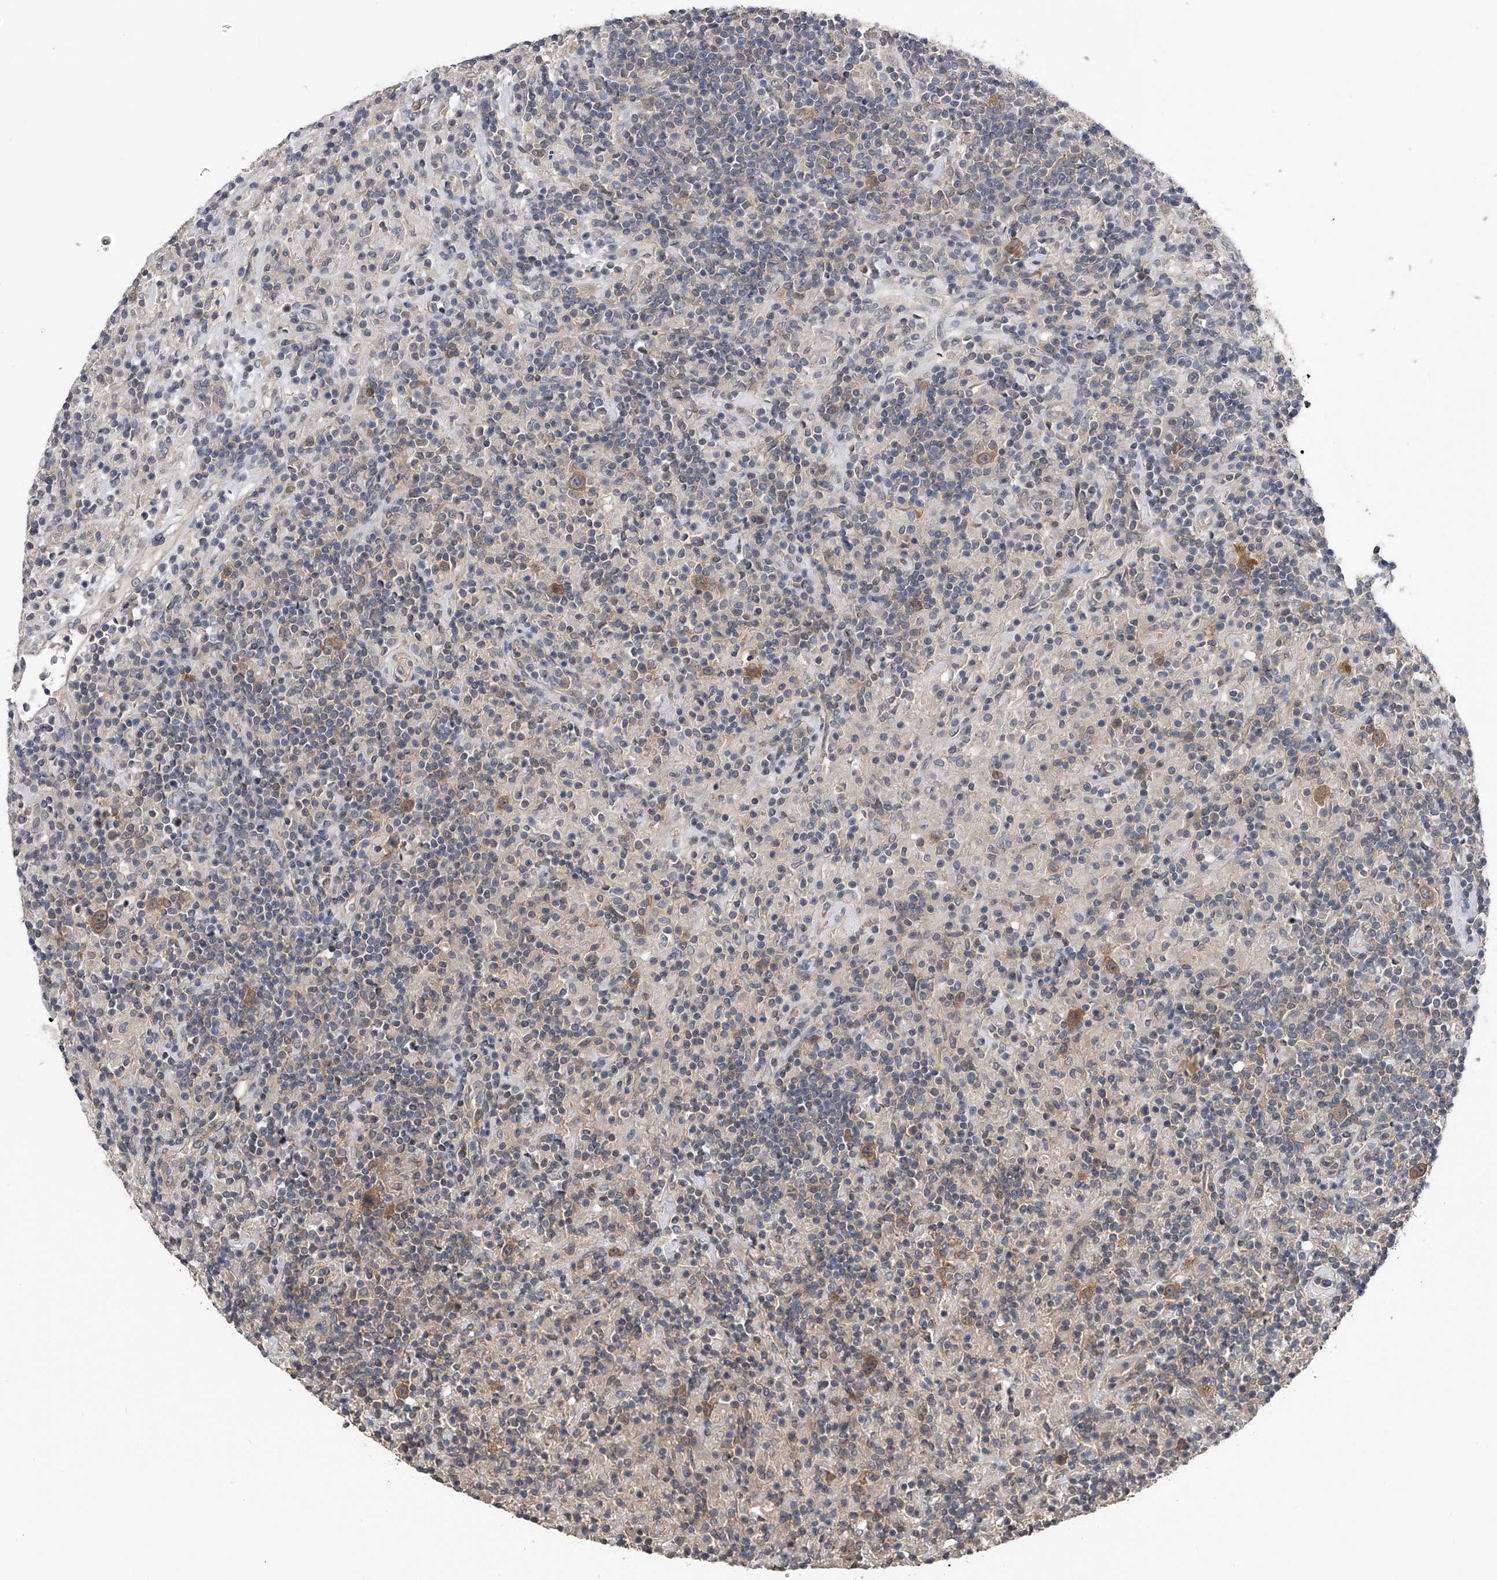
{"staining": {"intensity": "moderate", "quantity": ">75%", "location": "cytoplasmic/membranous"}, "tissue": "lymphoma", "cell_type": "Tumor cells", "image_type": "cancer", "snomed": [{"axis": "morphology", "description": "Hodgkin's disease, NOS"}, {"axis": "topography", "description": "Lymph node"}], "caption": "Protein staining shows moderate cytoplasmic/membranous staining in approximately >75% of tumor cells in lymphoma. The staining was performed using DAB to visualize the protein expression in brown, while the nuclei were stained in blue with hematoxylin (Magnification: 20x).", "gene": "CFAP298", "patient": {"sex": "male", "age": 70}}